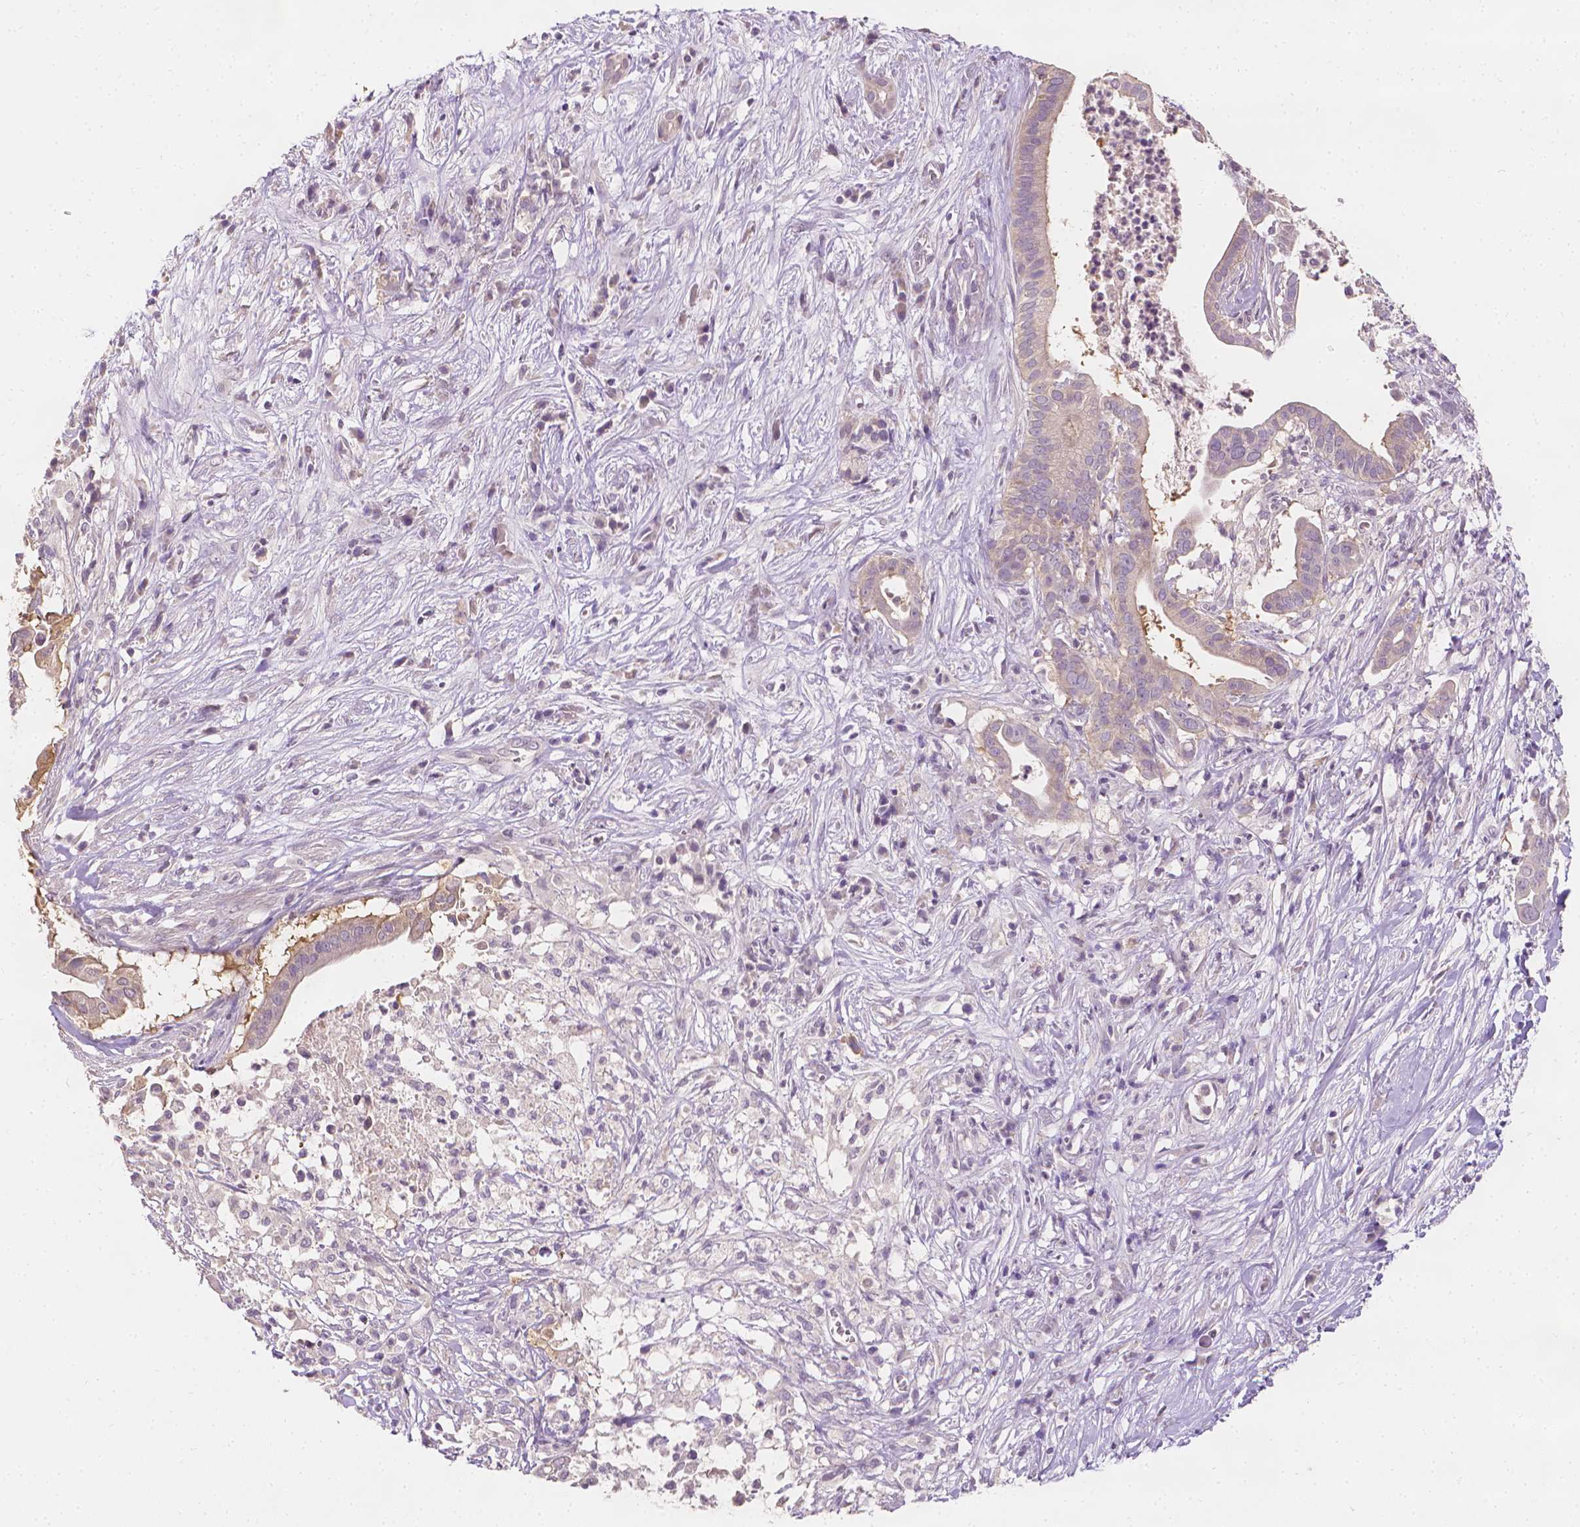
{"staining": {"intensity": "negative", "quantity": "none", "location": "none"}, "tissue": "pancreatic cancer", "cell_type": "Tumor cells", "image_type": "cancer", "snomed": [{"axis": "morphology", "description": "Adenocarcinoma, NOS"}, {"axis": "topography", "description": "Pancreas"}], "caption": "Immunohistochemistry (IHC) histopathology image of neoplastic tissue: pancreatic adenocarcinoma stained with DAB exhibits no significant protein staining in tumor cells. (DAB (3,3'-diaminobenzidine) immunohistochemistry, high magnification).", "gene": "FASN", "patient": {"sex": "male", "age": 61}}